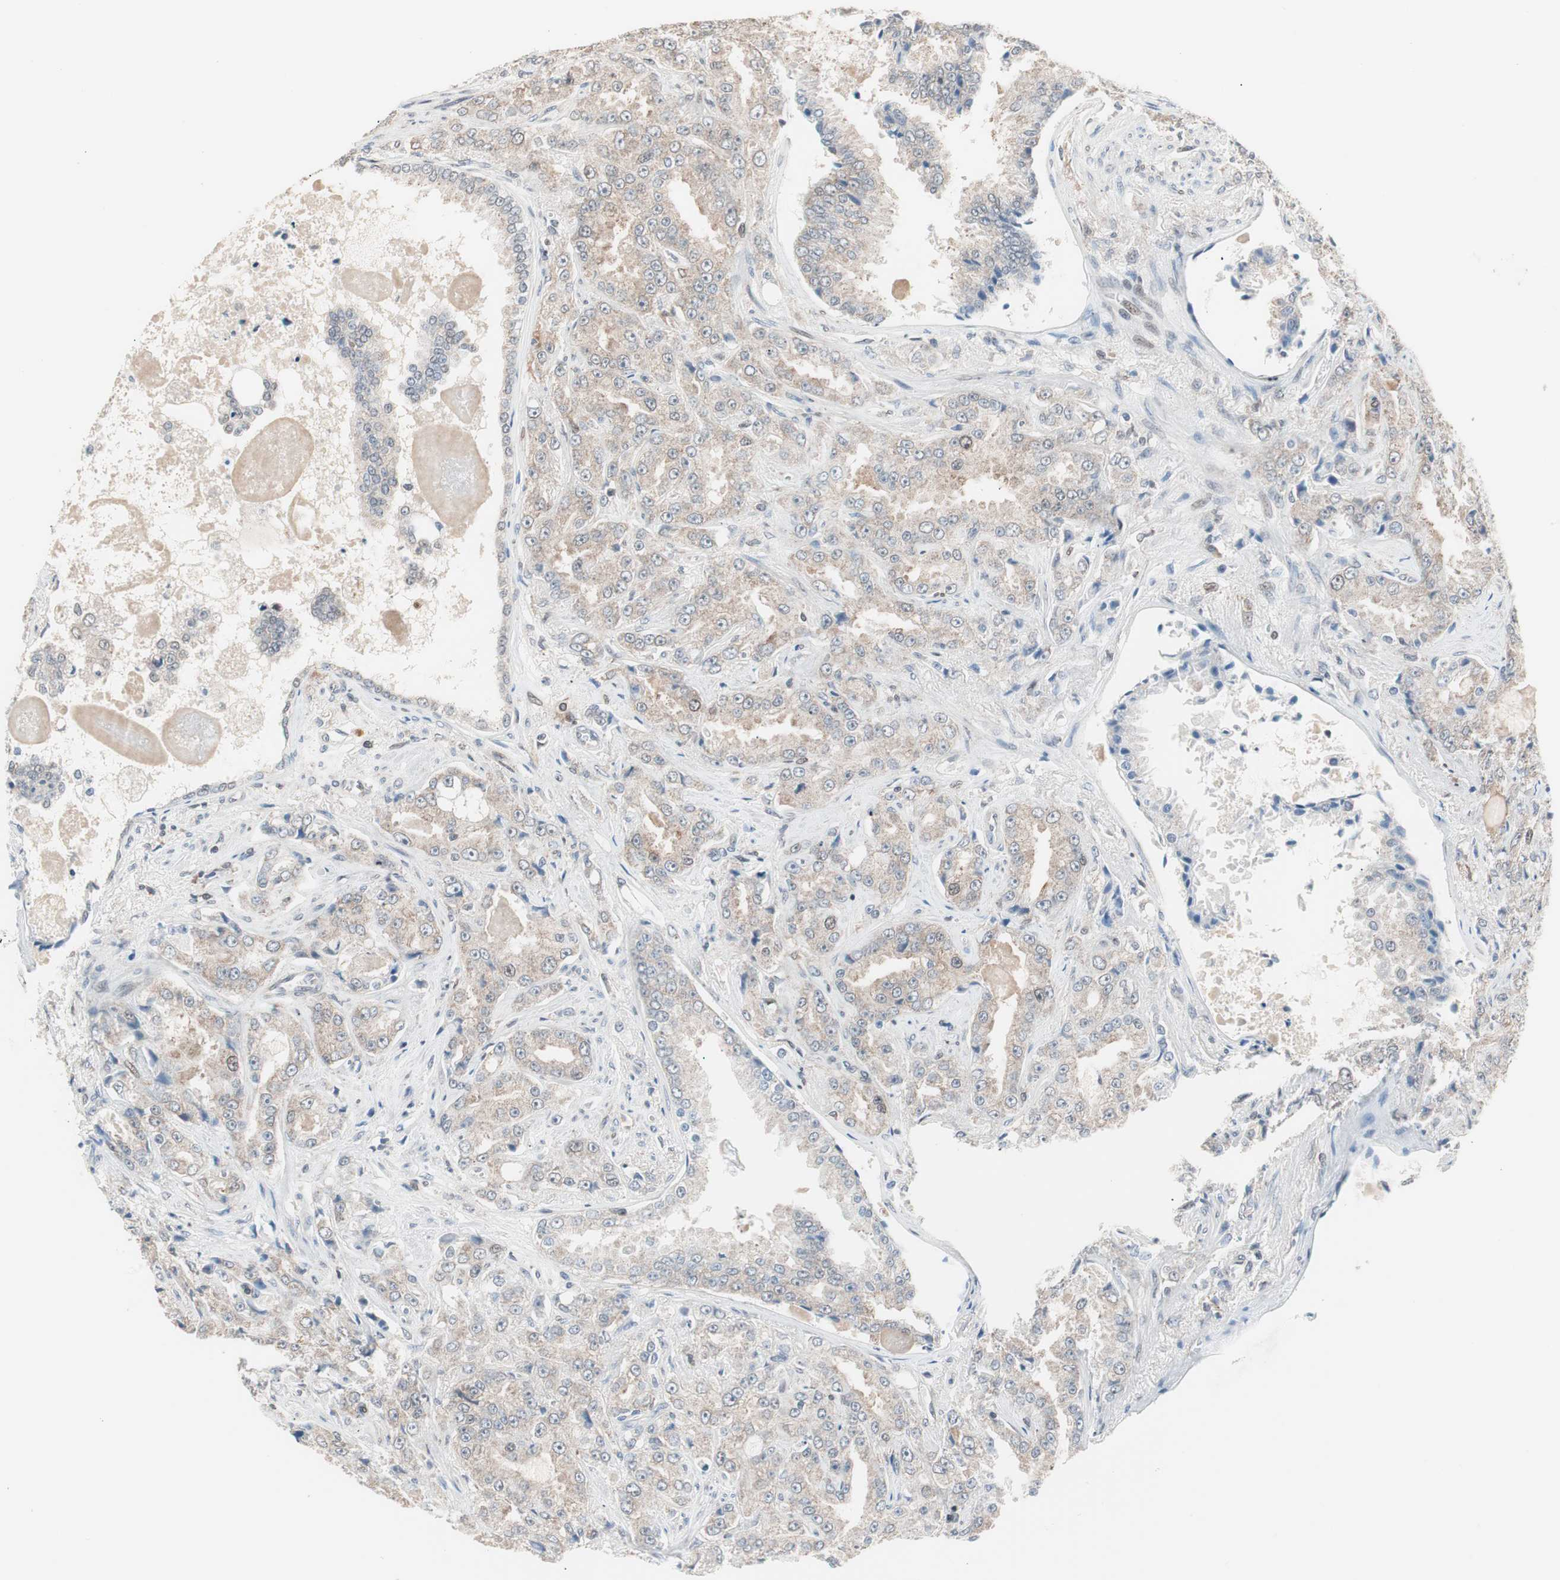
{"staining": {"intensity": "weak", "quantity": "25%-75%", "location": "cytoplasmic/membranous"}, "tissue": "prostate cancer", "cell_type": "Tumor cells", "image_type": "cancer", "snomed": [{"axis": "morphology", "description": "Adenocarcinoma, High grade"}, {"axis": "topography", "description": "Prostate"}], "caption": "Protein expression analysis of prostate high-grade adenocarcinoma exhibits weak cytoplasmic/membranous expression in approximately 25%-75% of tumor cells.", "gene": "POLH", "patient": {"sex": "male", "age": 73}}